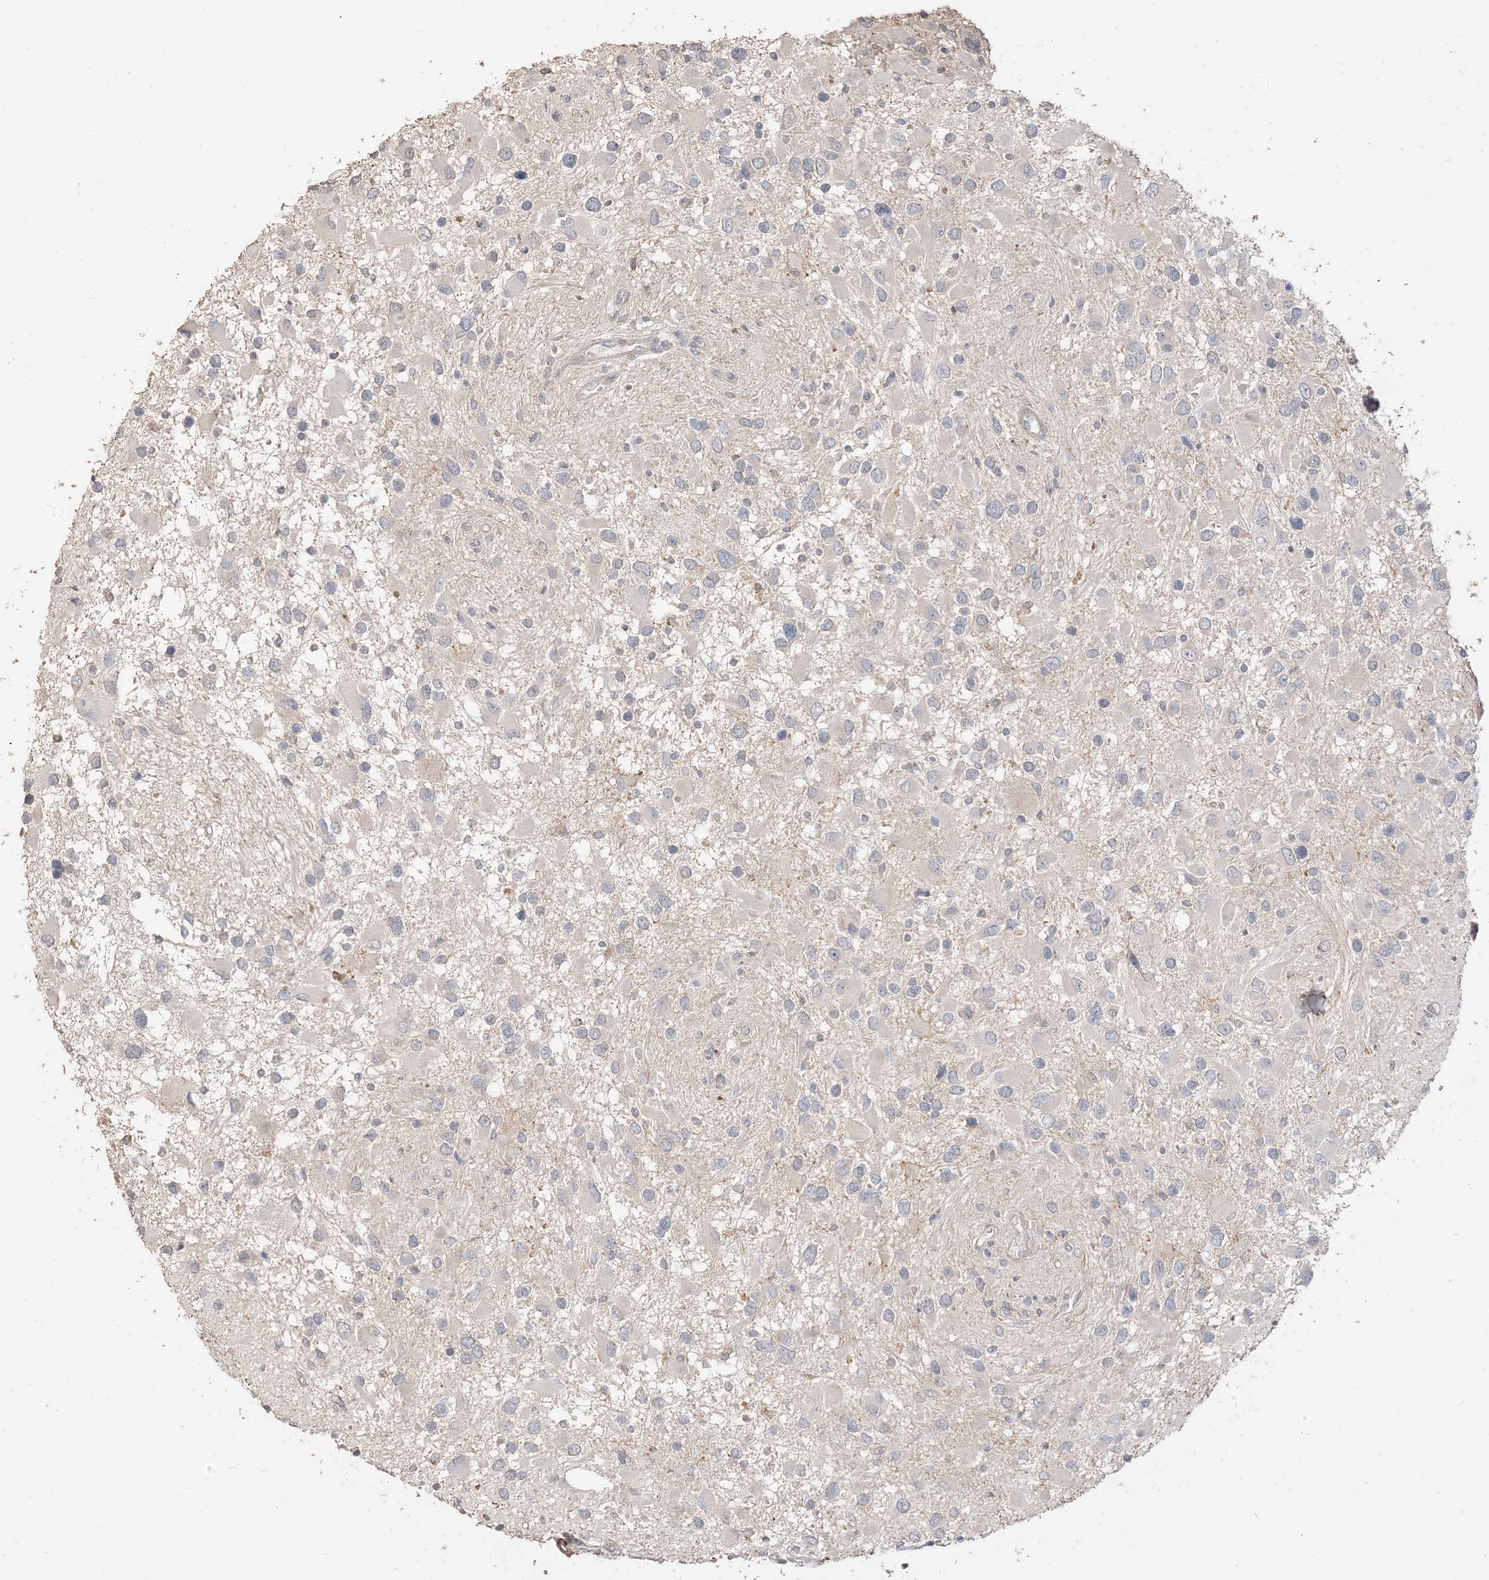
{"staining": {"intensity": "negative", "quantity": "none", "location": "none"}, "tissue": "glioma", "cell_type": "Tumor cells", "image_type": "cancer", "snomed": [{"axis": "morphology", "description": "Glioma, malignant, High grade"}, {"axis": "topography", "description": "Brain"}], "caption": "Tumor cells are negative for protein expression in human glioma.", "gene": "RNF175", "patient": {"sex": "male", "age": 53}}